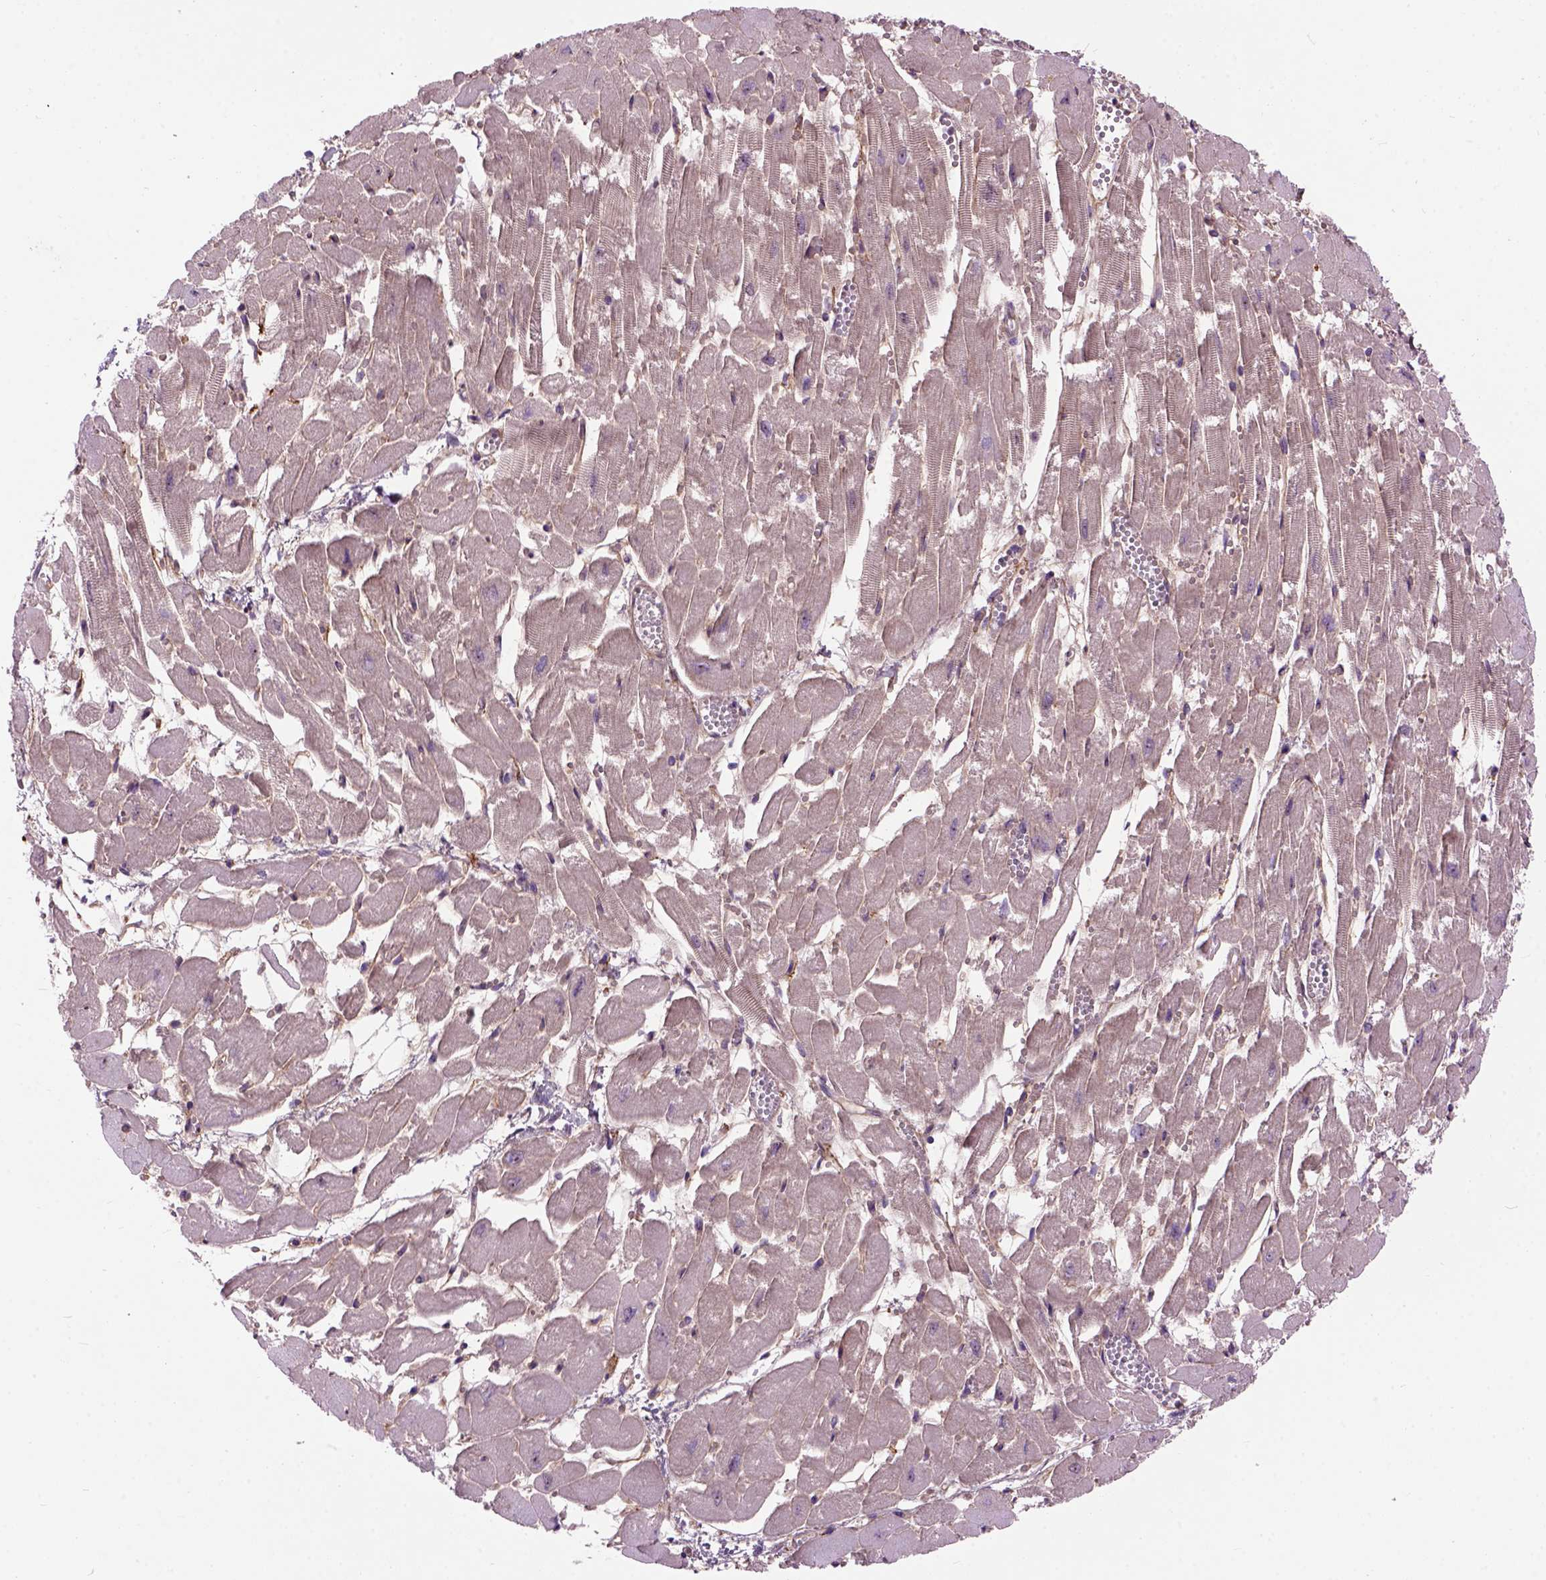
{"staining": {"intensity": "moderate", "quantity": "25%-75%", "location": "cytoplasmic/membranous"}, "tissue": "heart muscle", "cell_type": "Cardiomyocytes", "image_type": "normal", "snomed": [{"axis": "morphology", "description": "Normal tissue, NOS"}, {"axis": "topography", "description": "Heart"}], "caption": "This micrograph displays benign heart muscle stained with immunohistochemistry to label a protein in brown. The cytoplasmic/membranous of cardiomyocytes show moderate positivity for the protein. Nuclei are counter-stained blue.", "gene": "MAPT", "patient": {"sex": "female", "age": 52}}